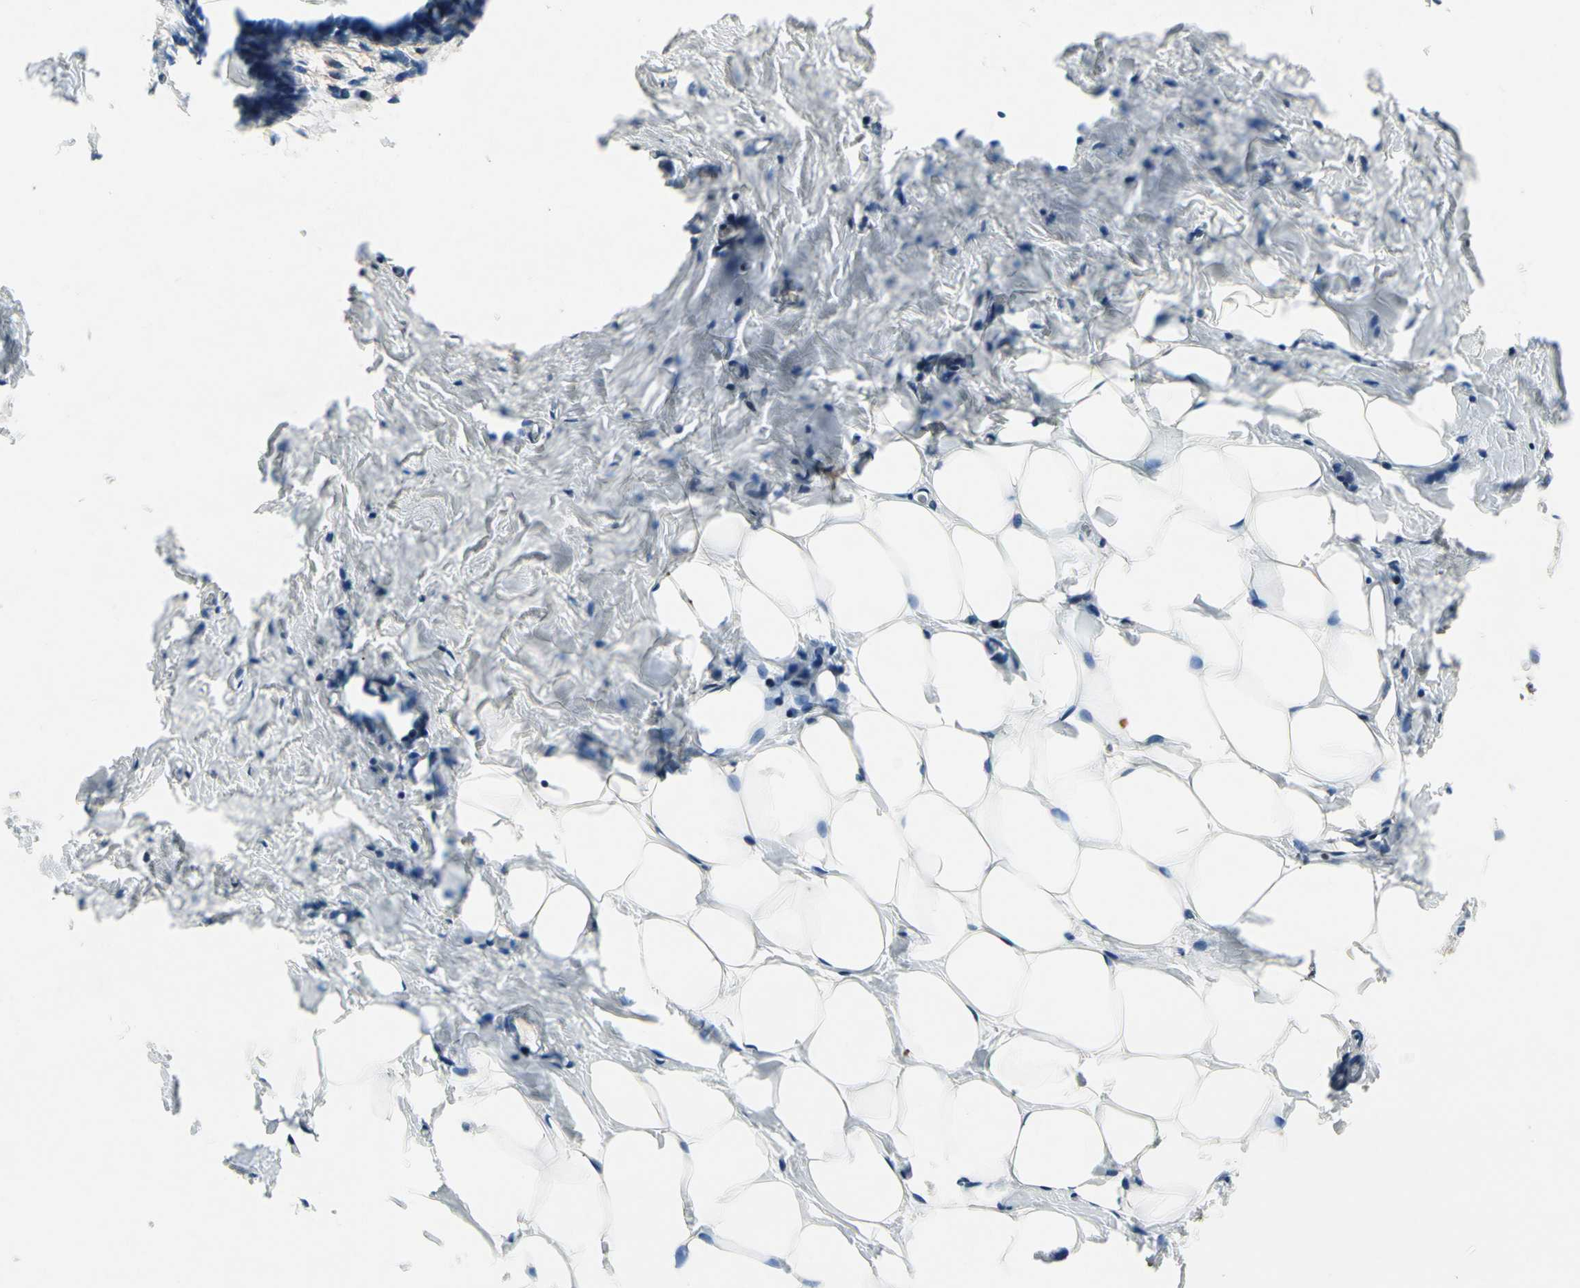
{"staining": {"intensity": "negative", "quantity": "none", "location": "none"}, "tissue": "breast", "cell_type": "Adipocytes", "image_type": "normal", "snomed": [{"axis": "morphology", "description": "Normal tissue, NOS"}, {"axis": "topography", "description": "Breast"}], "caption": "IHC of normal human breast exhibits no positivity in adipocytes.", "gene": "TBX21", "patient": {"sex": "female", "age": 27}}